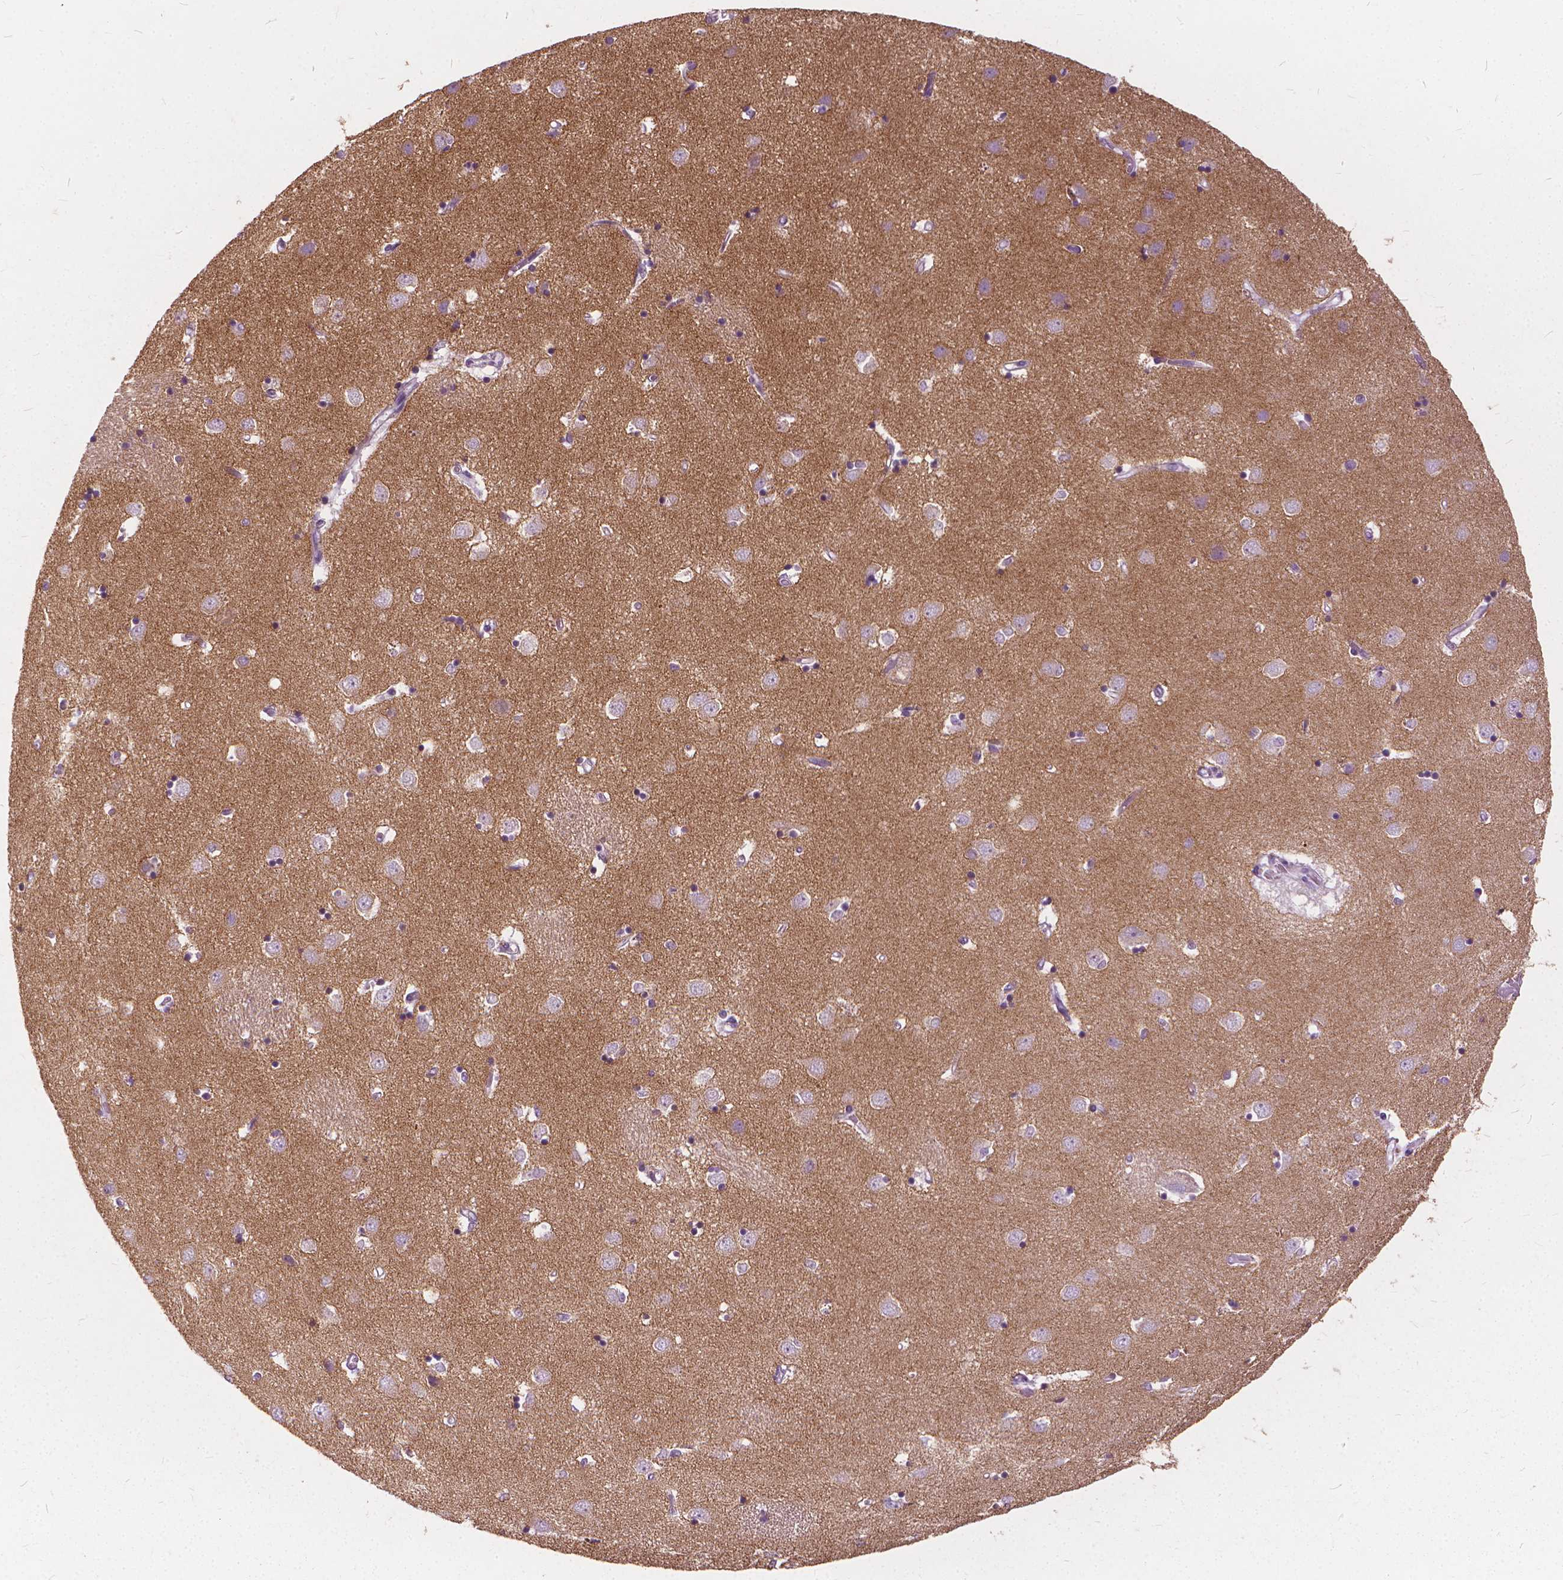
{"staining": {"intensity": "weak", "quantity": "<25%", "location": "cytoplasmic/membranous"}, "tissue": "caudate", "cell_type": "Glial cells", "image_type": "normal", "snomed": [{"axis": "morphology", "description": "Normal tissue, NOS"}, {"axis": "topography", "description": "Lateral ventricle wall"}], "caption": "Immunohistochemical staining of benign caudate exhibits no significant positivity in glial cells.", "gene": "DNM1", "patient": {"sex": "male", "age": 54}}